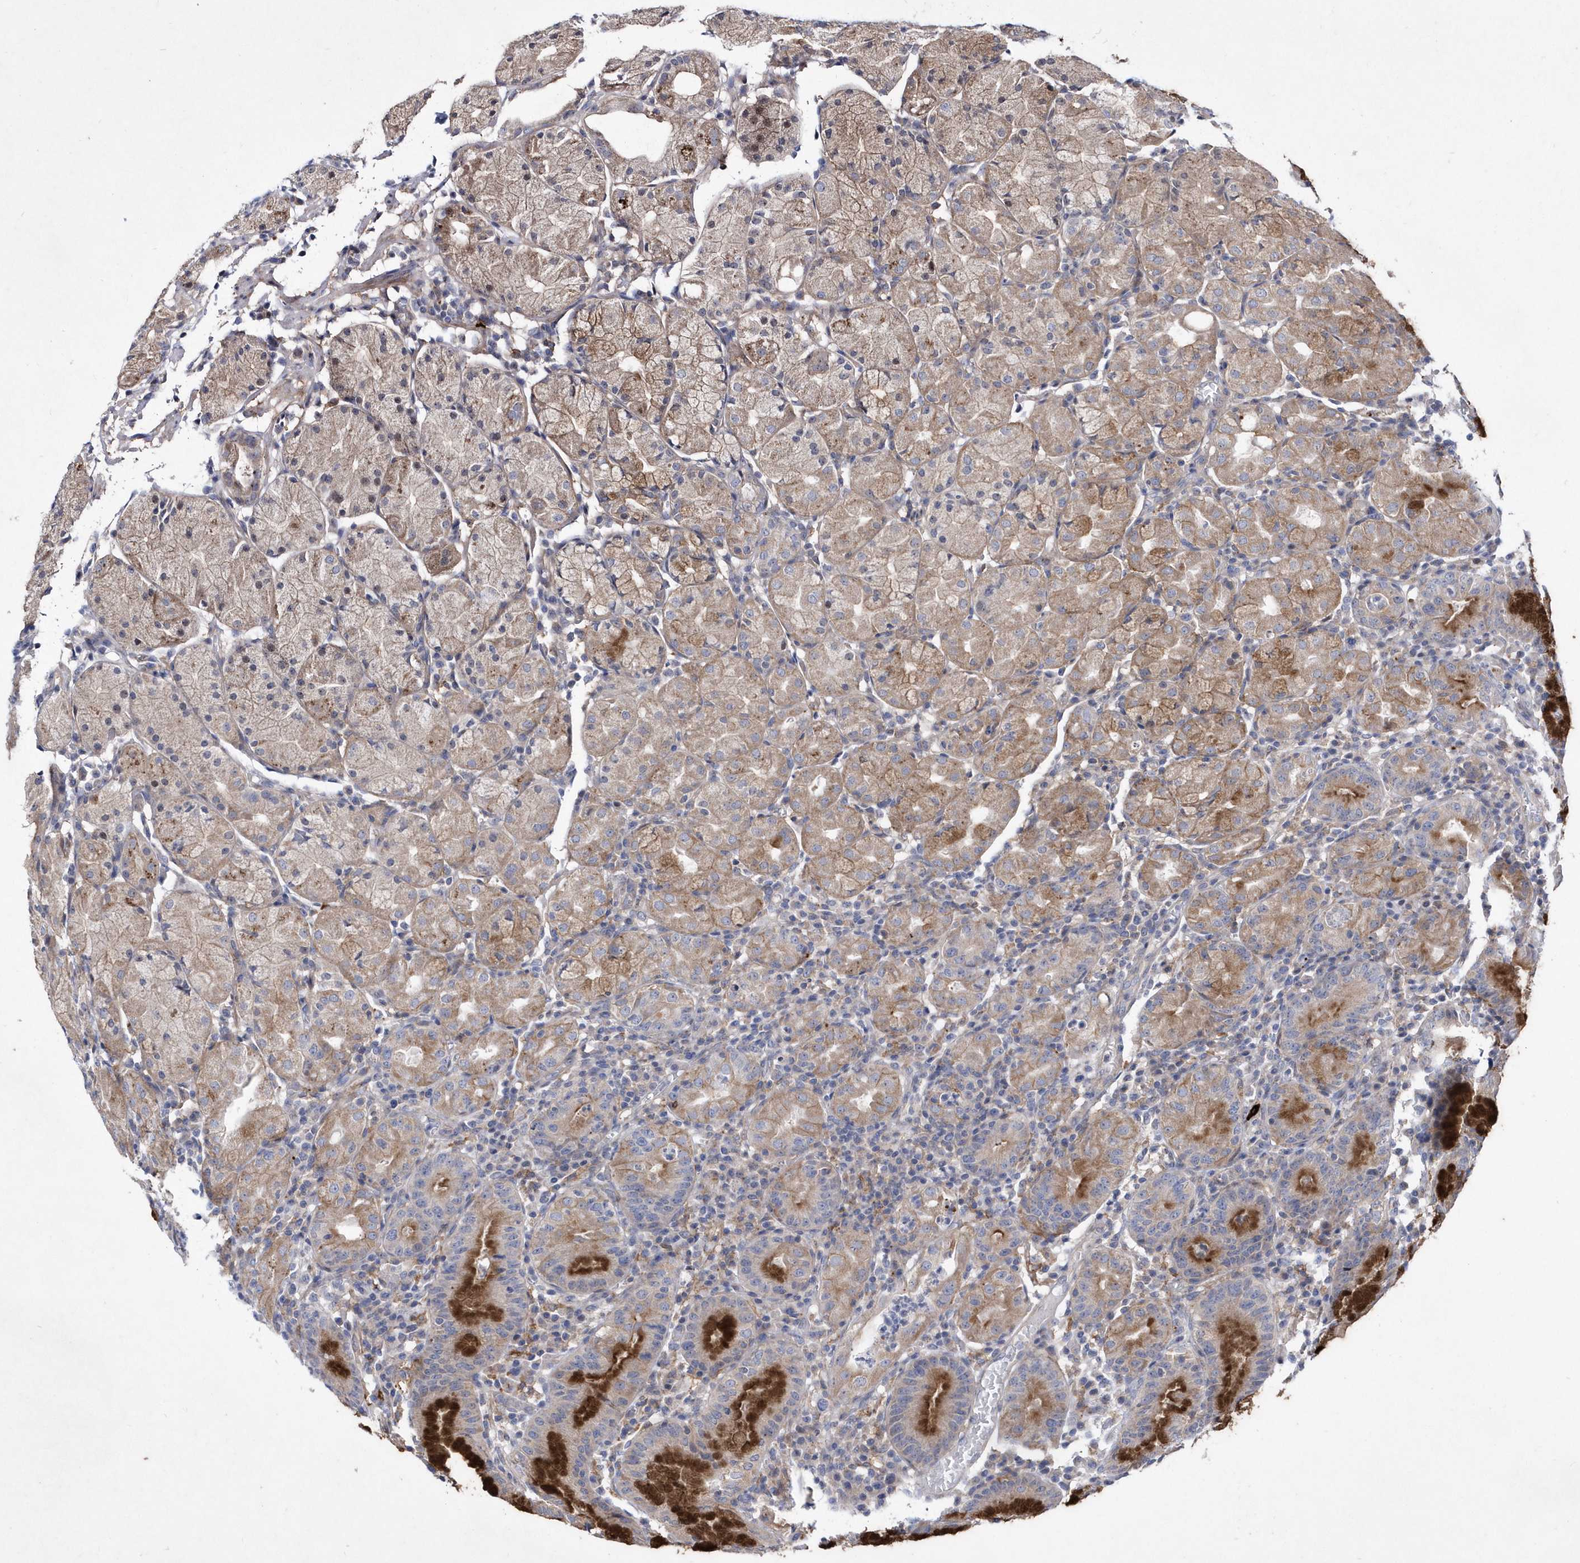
{"staining": {"intensity": "strong", "quantity": "25%-75%", "location": "cytoplasmic/membranous"}, "tissue": "stomach", "cell_type": "Glandular cells", "image_type": "normal", "snomed": [{"axis": "morphology", "description": "Normal tissue, NOS"}, {"axis": "topography", "description": "Stomach"}, {"axis": "topography", "description": "Stomach, lower"}], "caption": "Protein staining of normal stomach shows strong cytoplasmic/membranous expression in about 25%-75% of glandular cells. Using DAB (3,3'-diaminobenzidine) (brown) and hematoxylin (blue) stains, captured at high magnification using brightfield microscopy.", "gene": "LONRF2", "patient": {"sex": "female", "age": 75}}